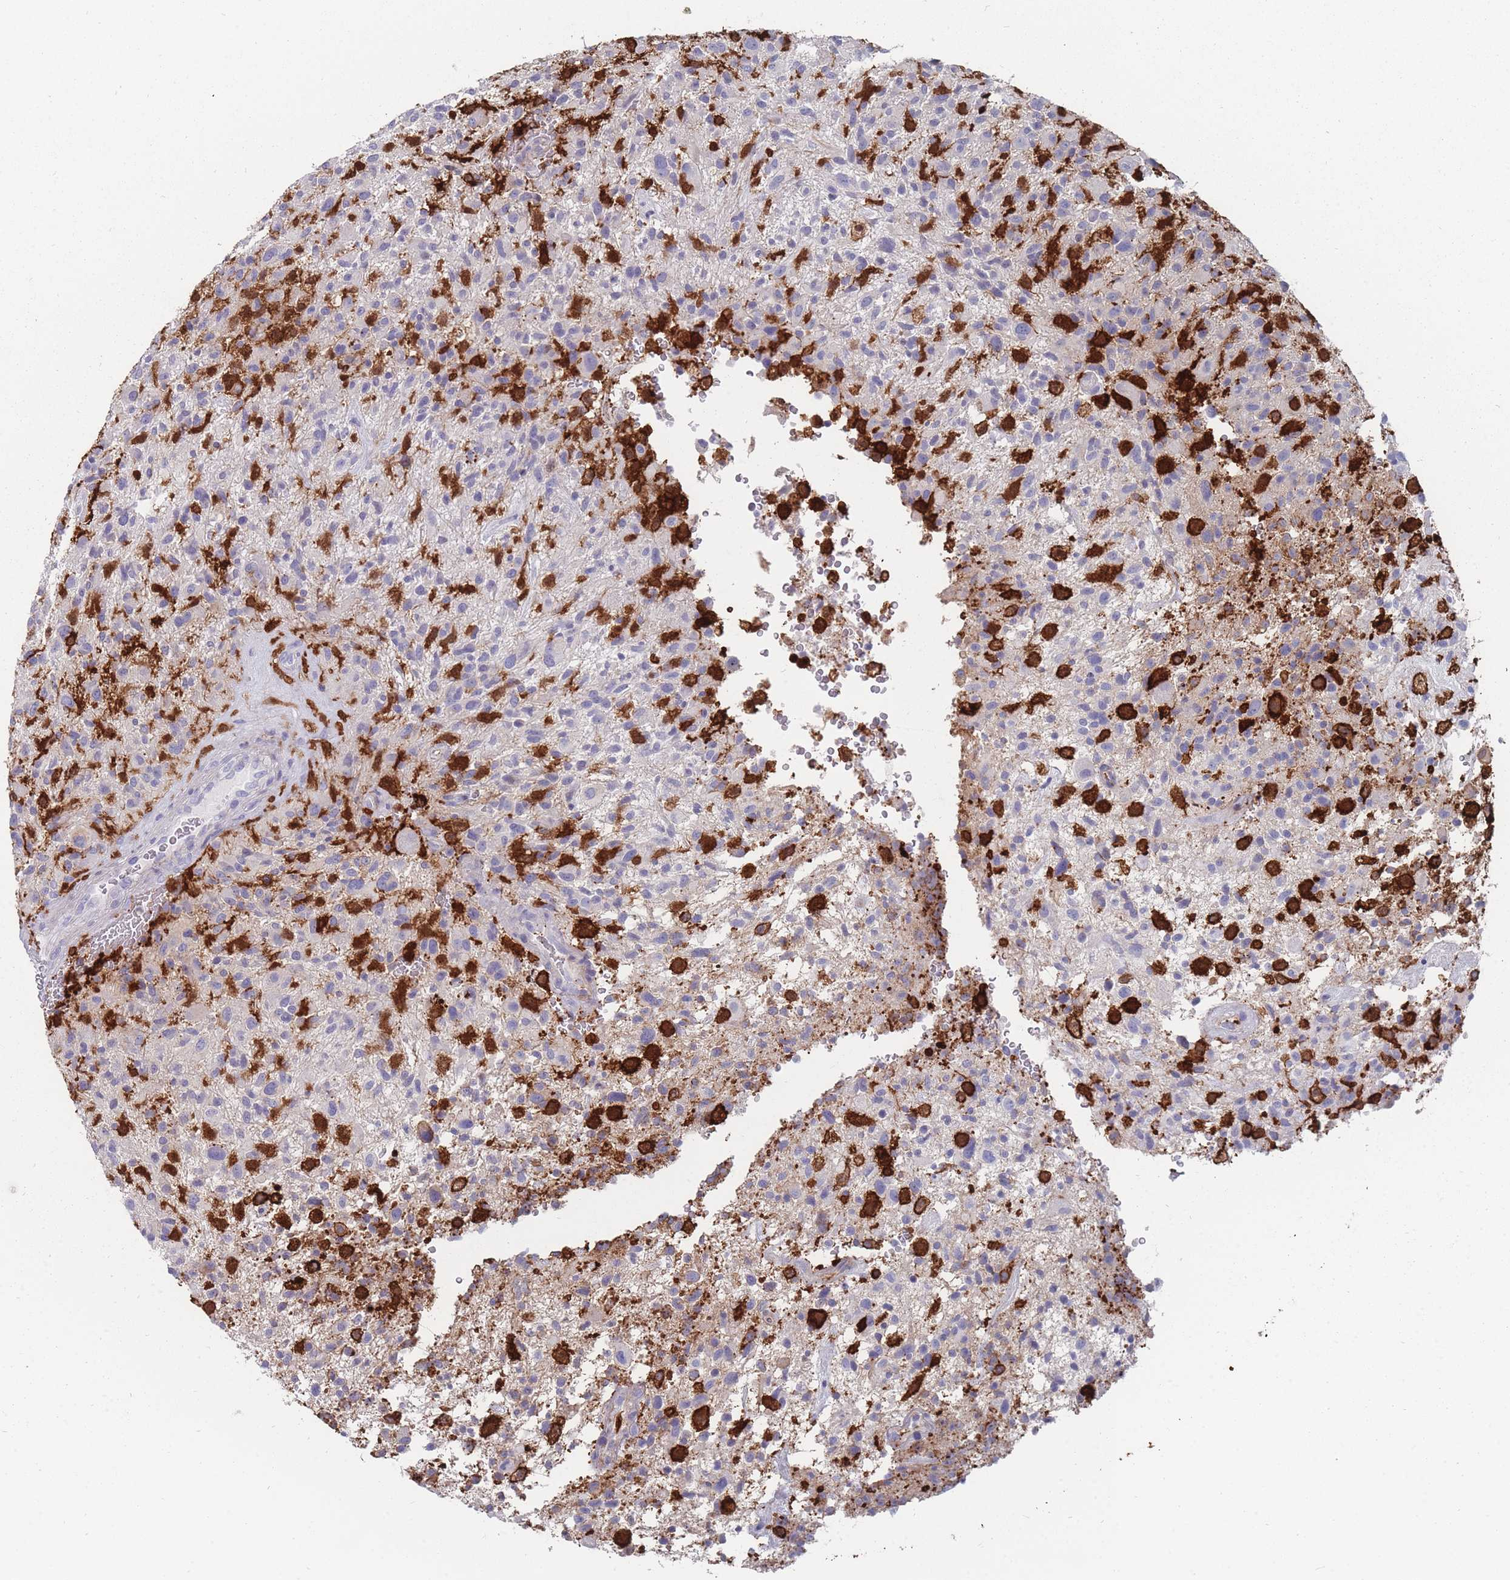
{"staining": {"intensity": "negative", "quantity": "none", "location": "none"}, "tissue": "glioma", "cell_type": "Tumor cells", "image_type": "cancer", "snomed": [{"axis": "morphology", "description": "Glioma, malignant, High grade"}, {"axis": "topography", "description": "Brain"}], "caption": "Protein analysis of high-grade glioma (malignant) demonstrates no significant expression in tumor cells.", "gene": "AIF1", "patient": {"sex": "male", "age": 47}}